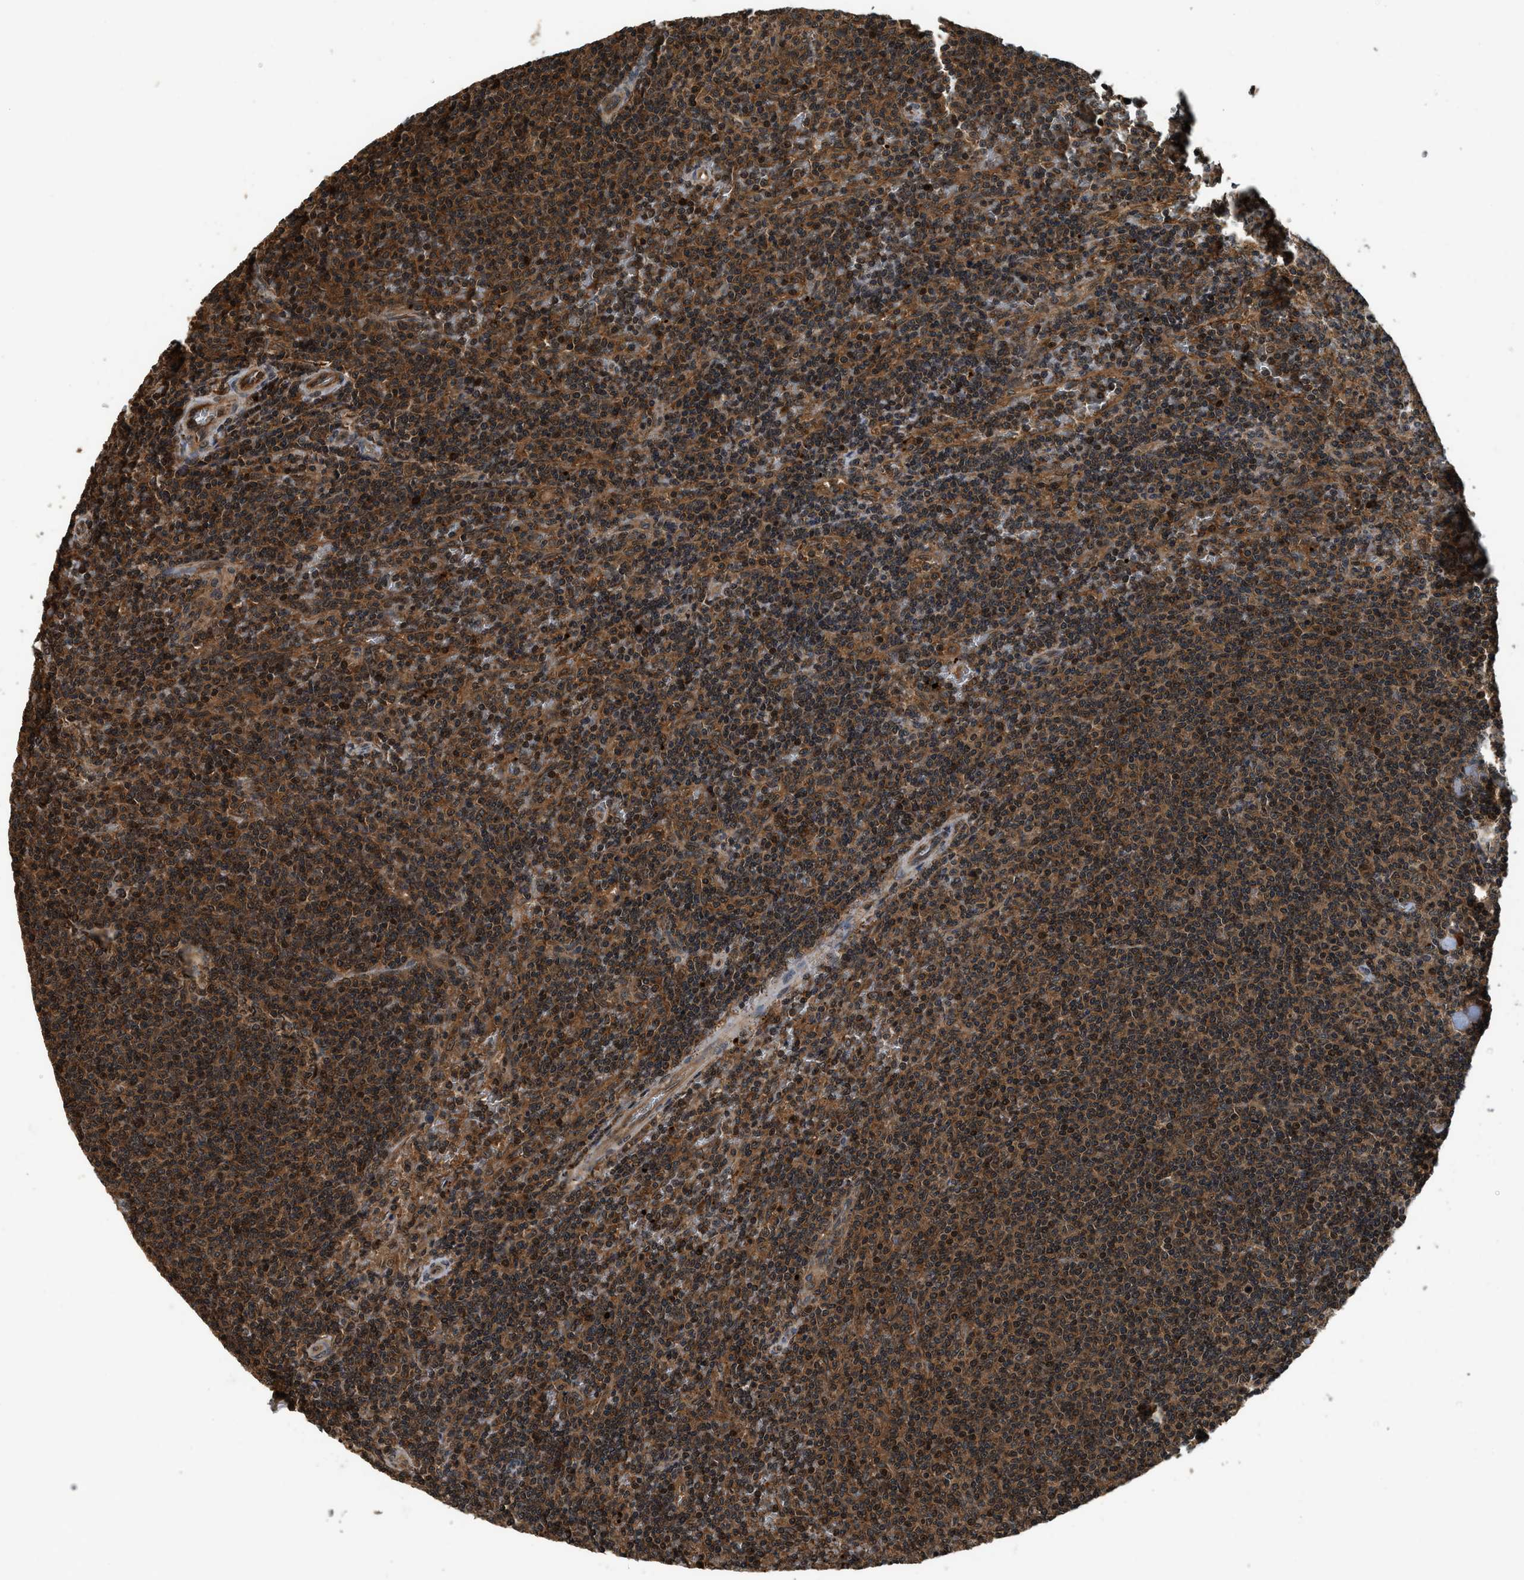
{"staining": {"intensity": "moderate", "quantity": ">75%", "location": "cytoplasmic/membranous"}, "tissue": "lymphoma", "cell_type": "Tumor cells", "image_type": "cancer", "snomed": [{"axis": "morphology", "description": "Malignant lymphoma, non-Hodgkin's type, Low grade"}, {"axis": "topography", "description": "Spleen"}], "caption": "The histopathology image demonstrates immunohistochemical staining of low-grade malignant lymphoma, non-Hodgkin's type. There is moderate cytoplasmic/membranous staining is appreciated in about >75% of tumor cells.", "gene": "RPS6KB1", "patient": {"sex": "female", "age": 50}}